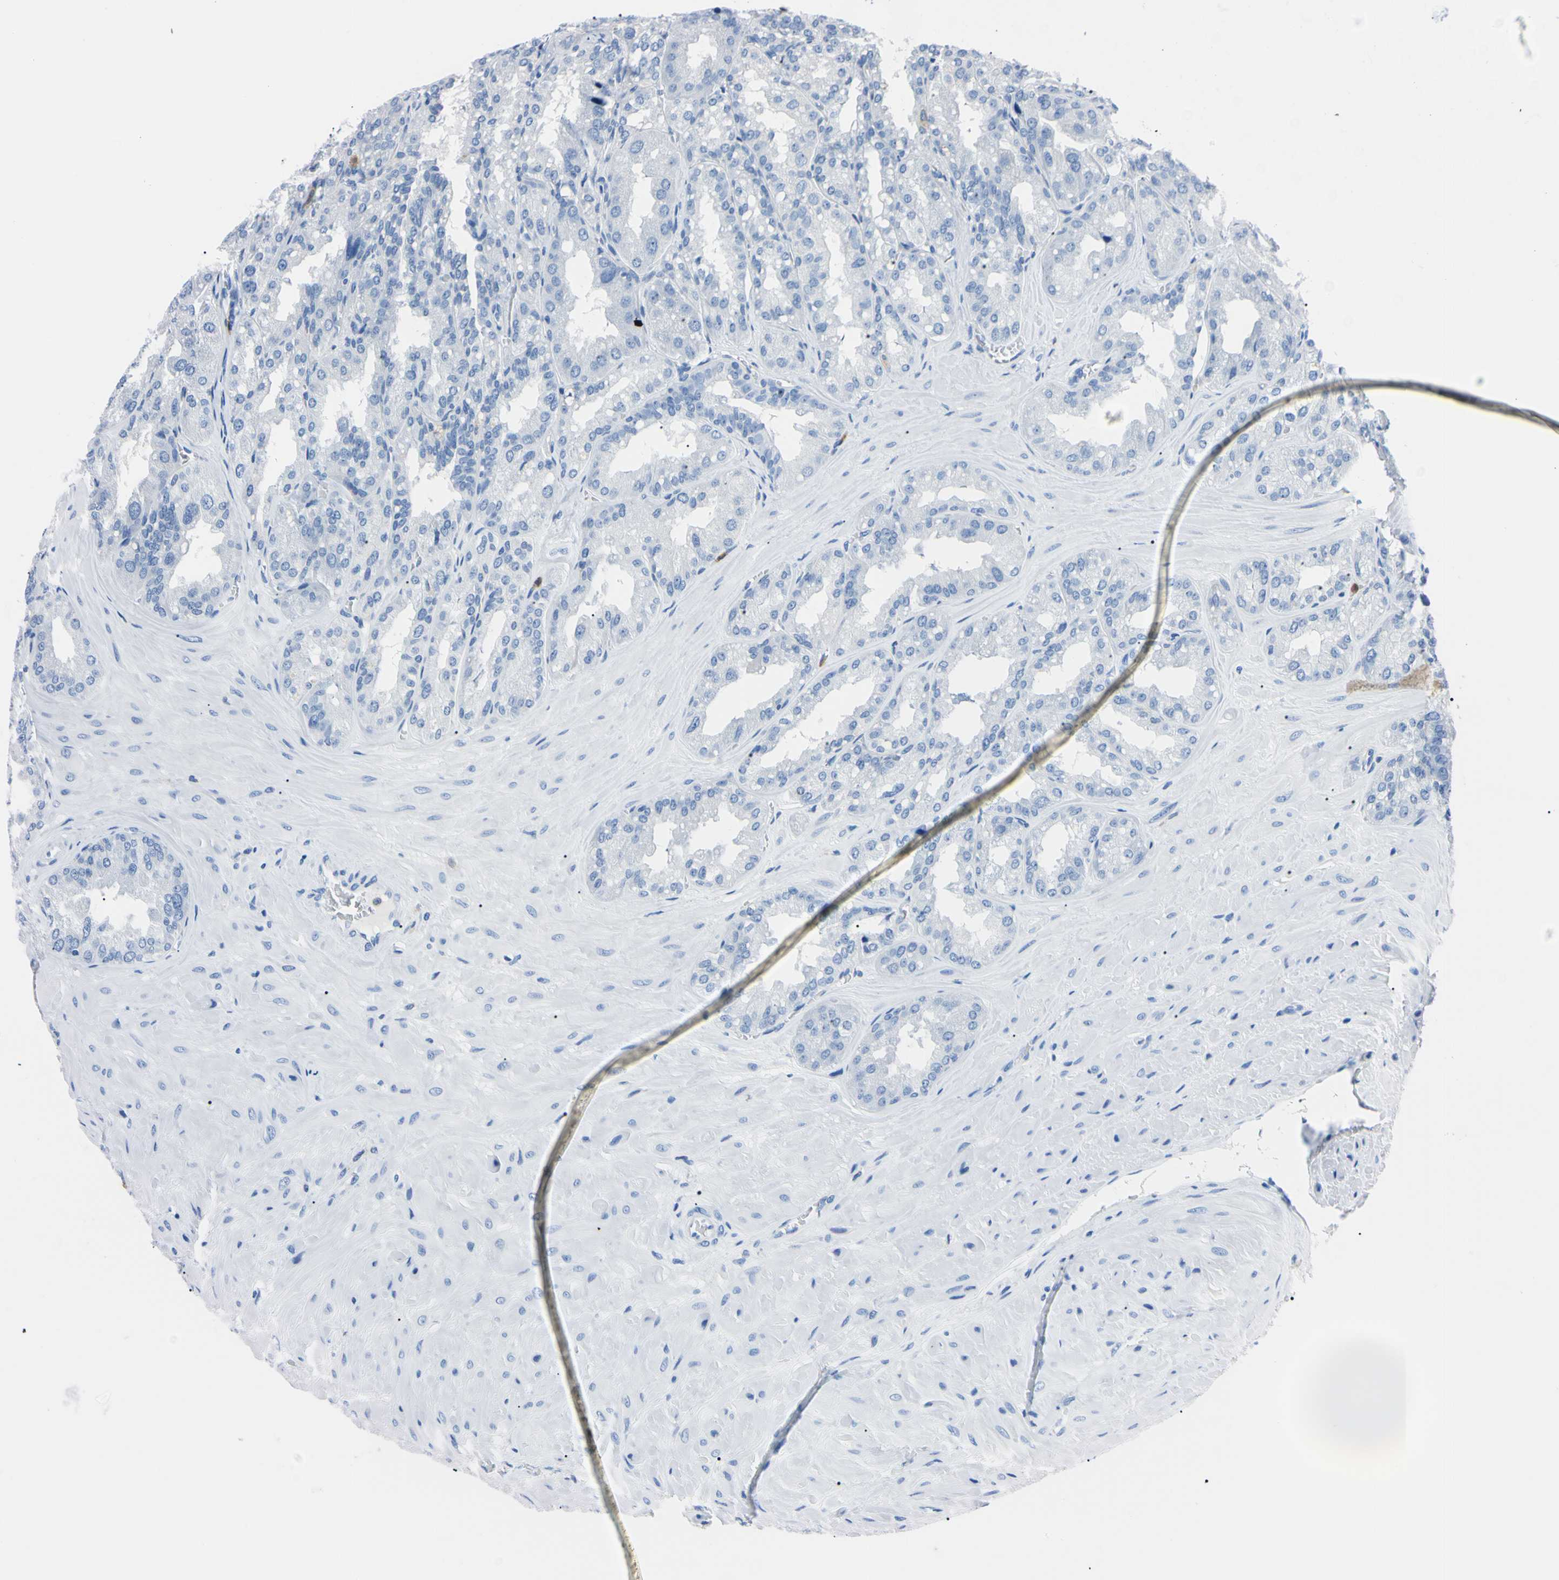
{"staining": {"intensity": "negative", "quantity": "none", "location": "none"}, "tissue": "seminal vesicle", "cell_type": "Glandular cells", "image_type": "normal", "snomed": [{"axis": "morphology", "description": "Normal tissue, NOS"}, {"axis": "topography", "description": "Prostate"}, {"axis": "topography", "description": "Seminal veicle"}], "caption": "An immunohistochemistry (IHC) image of unremarkable seminal vesicle is shown. There is no staining in glandular cells of seminal vesicle.", "gene": "NCF4", "patient": {"sex": "male", "age": 51}}